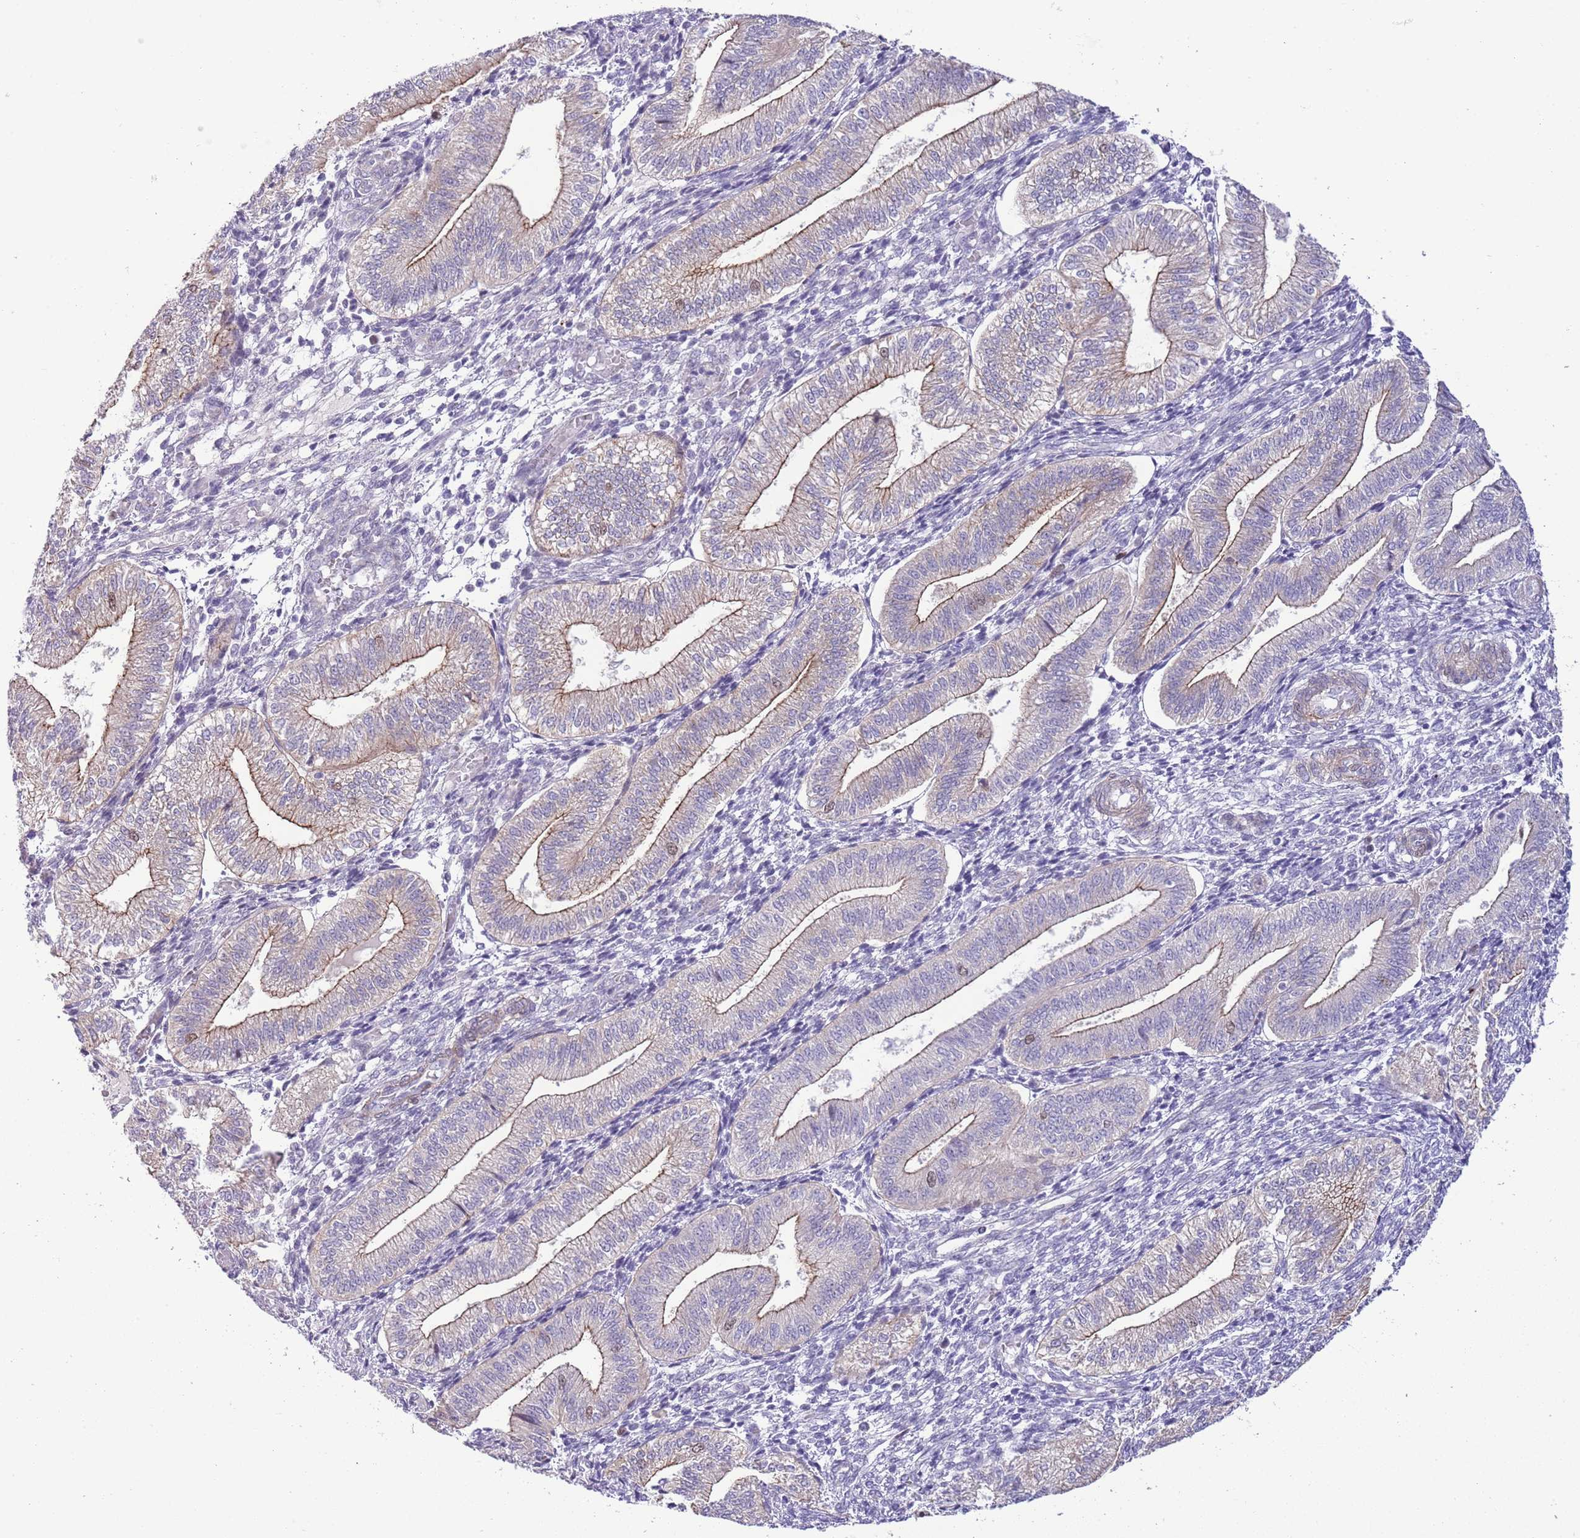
{"staining": {"intensity": "negative", "quantity": "none", "location": "none"}, "tissue": "endometrium", "cell_type": "Cells in endometrial stroma", "image_type": "normal", "snomed": [{"axis": "morphology", "description": "Normal tissue, NOS"}, {"axis": "topography", "description": "Endometrium"}], "caption": "This is a micrograph of immunohistochemistry staining of unremarkable endometrium, which shows no staining in cells in endometrial stroma.", "gene": "FBRSL1", "patient": {"sex": "female", "age": 34}}